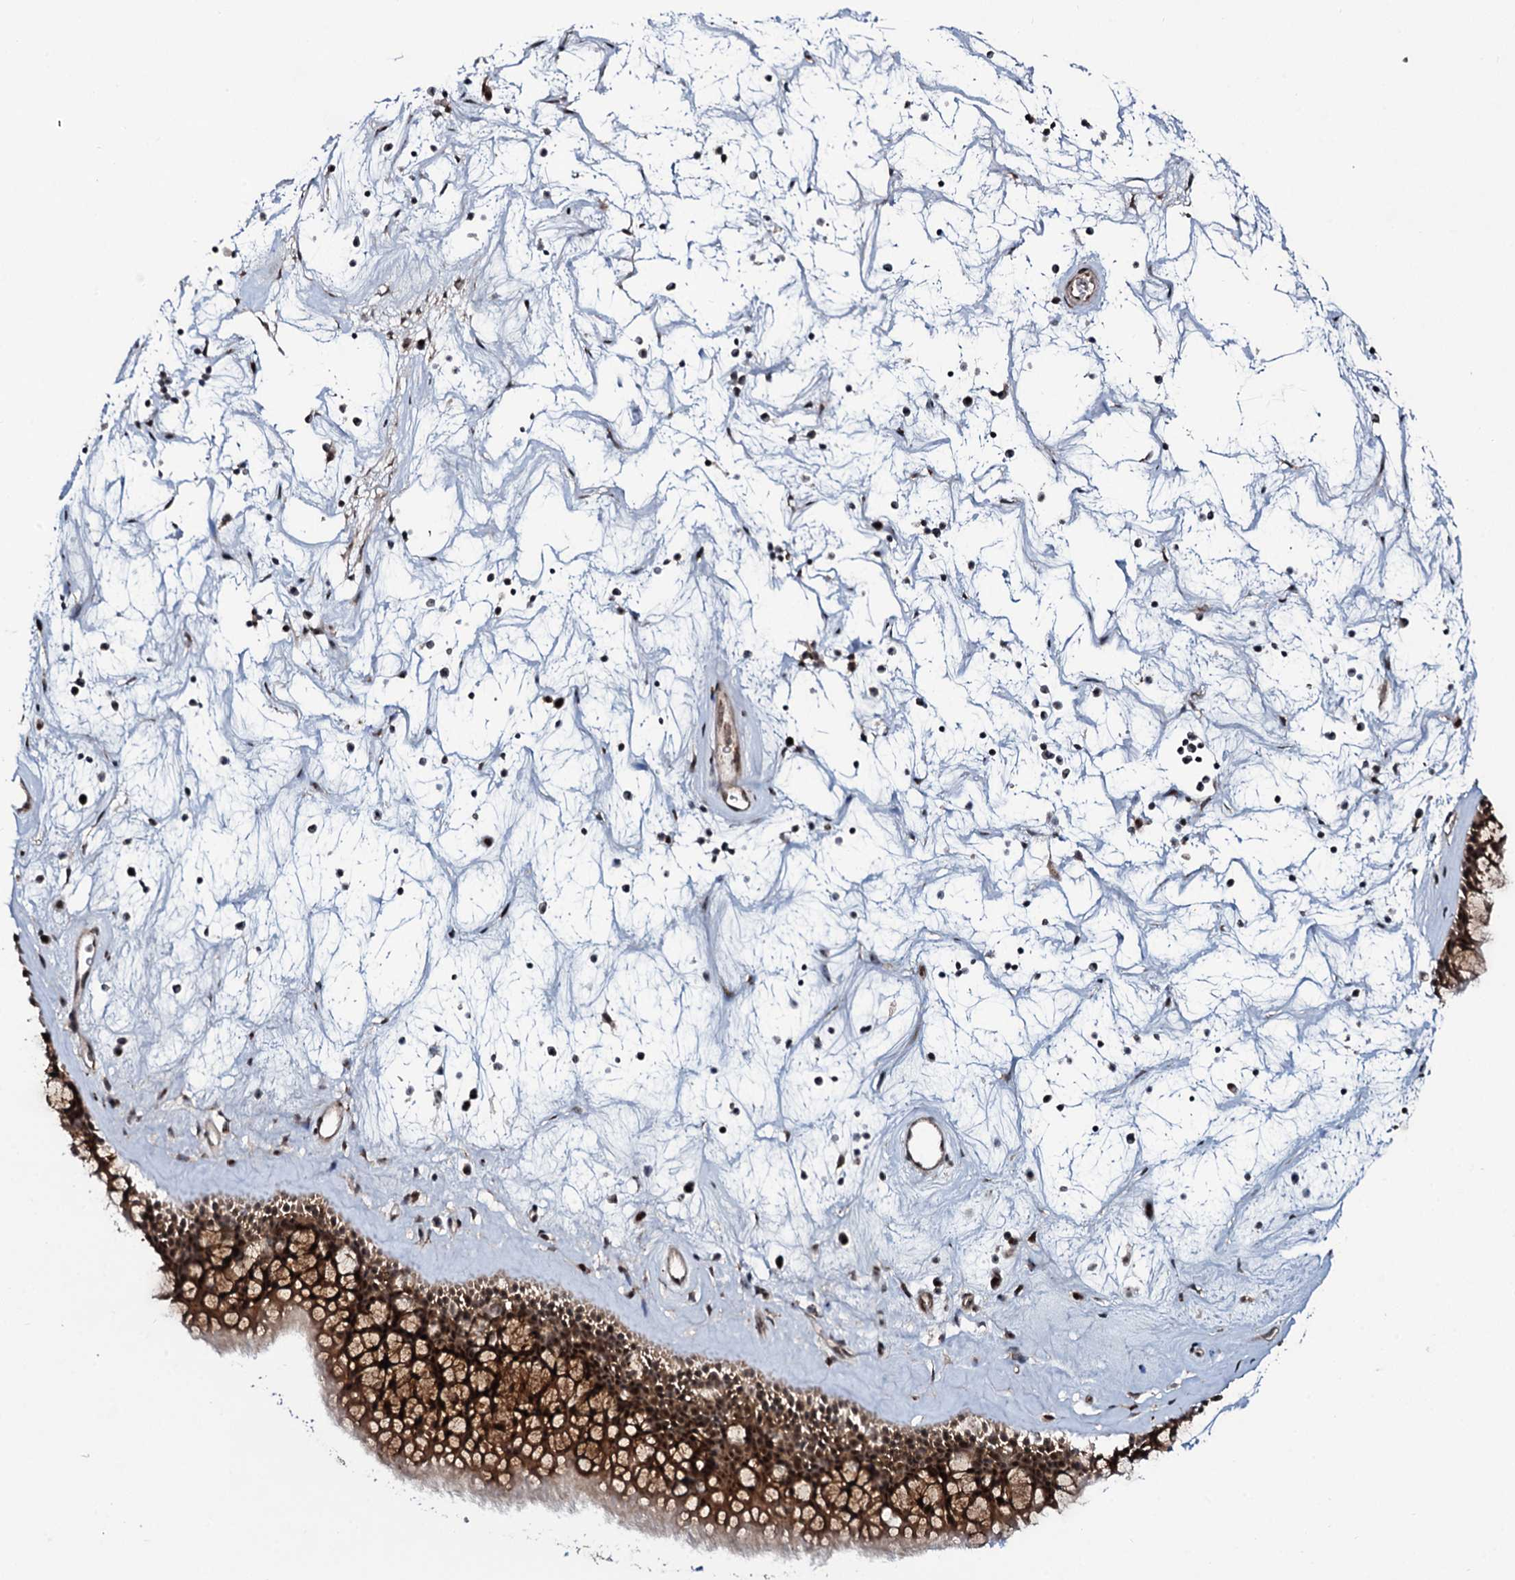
{"staining": {"intensity": "strong", "quantity": ">75%", "location": "cytoplasmic/membranous,nuclear"}, "tissue": "nasopharynx", "cell_type": "Respiratory epithelial cells", "image_type": "normal", "snomed": [{"axis": "morphology", "description": "Normal tissue, NOS"}, {"axis": "topography", "description": "Nasopharynx"}], "caption": "This is an image of IHC staining of benign nasopharynx, which shows strong expression in the cytoplasmic/membranous,nuclear of respiratory epithelial cells.", "gene": "COG6", "patient": {"sex": "male", "age": 64}}